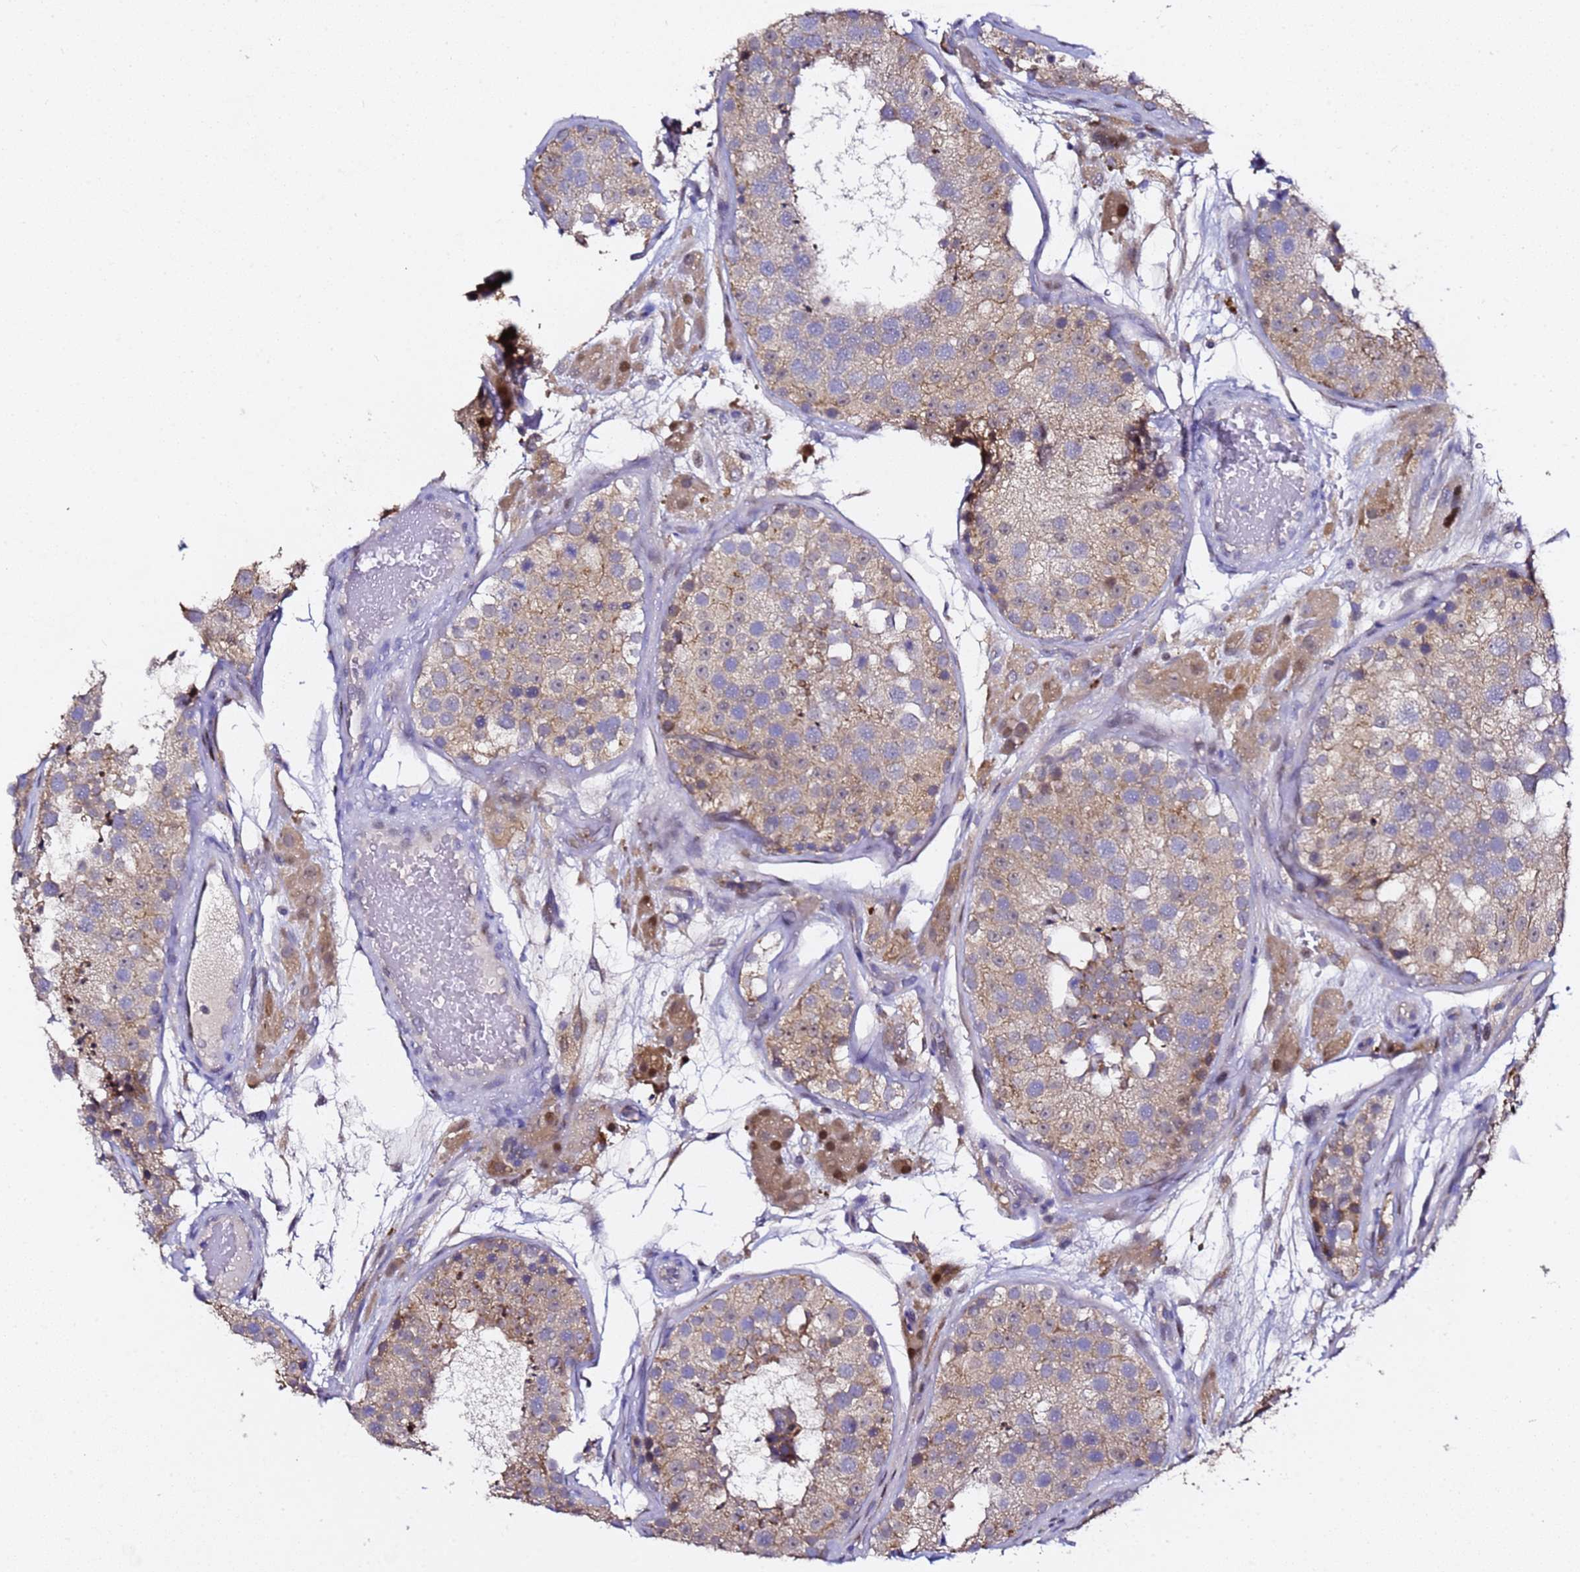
{"staining": {"intensity": "weak", "quantity": "25%-75%", "location": "cytoplasmic/membranous"}, "tissue": "testis", "cell_type": "Cells in seminiferous ducts", "image_type": "normal", "snomed": [{"axis": "morphology", "description": "Normal tissue, NOS"}, {"axis": "topography", "description": "Testis"}], "caption": "A micrograph of testis stained for a protein reveals weak cytoplasmic/membranous brown staining in cells in seminiferous ducts. The staining was performed using DAB to visualize the protein expression in brown, while the nuclei were stained in blue with hematoxylin (Magnification: 20x).", "gene": "ALG3", "patient": {"sex": "male", "age": 26}}